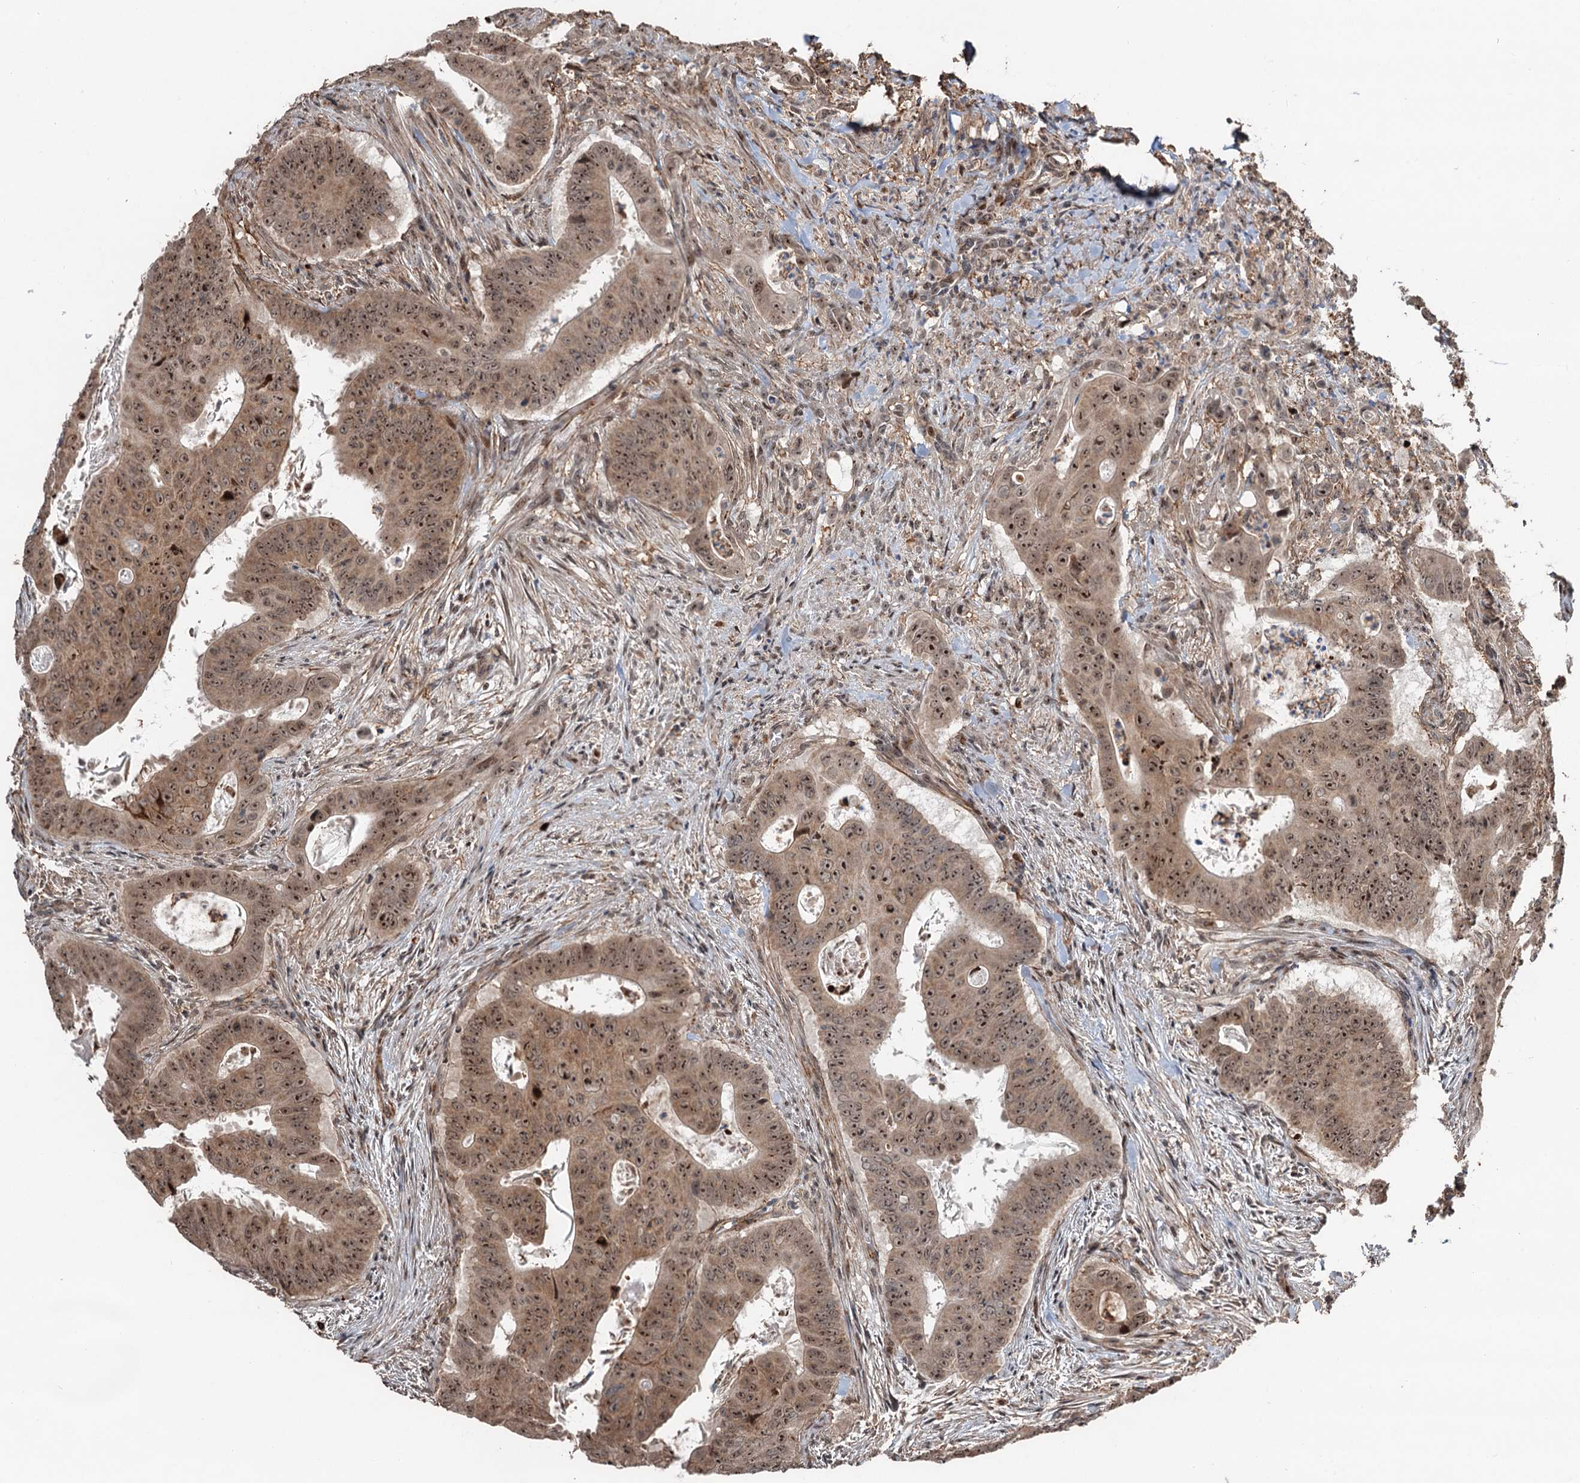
{"staining": {"intensity": "moderate", "quantity": ">75%", "location": "cytoplasmic/membranous,nuclear"}, "tissue": "colorectal cancer", "cell_type": "Tumor cells", "image_type": "cancer", "snomed": [{"axis": "morphology", "description": "Adenocarcinoma, NOS"}, {"axis": "topography", "description": "Rectum"}], "caption": "There is medium levels of moderate cytoplasmic/membranous and nuclear positivity in tumor cells of colorectal cancer (adenocarcinoma), as demonstrated by immunohistochemical staining (brown color).", "gene": "TMA16", "patient": {"sex": "female", "age": 75}}